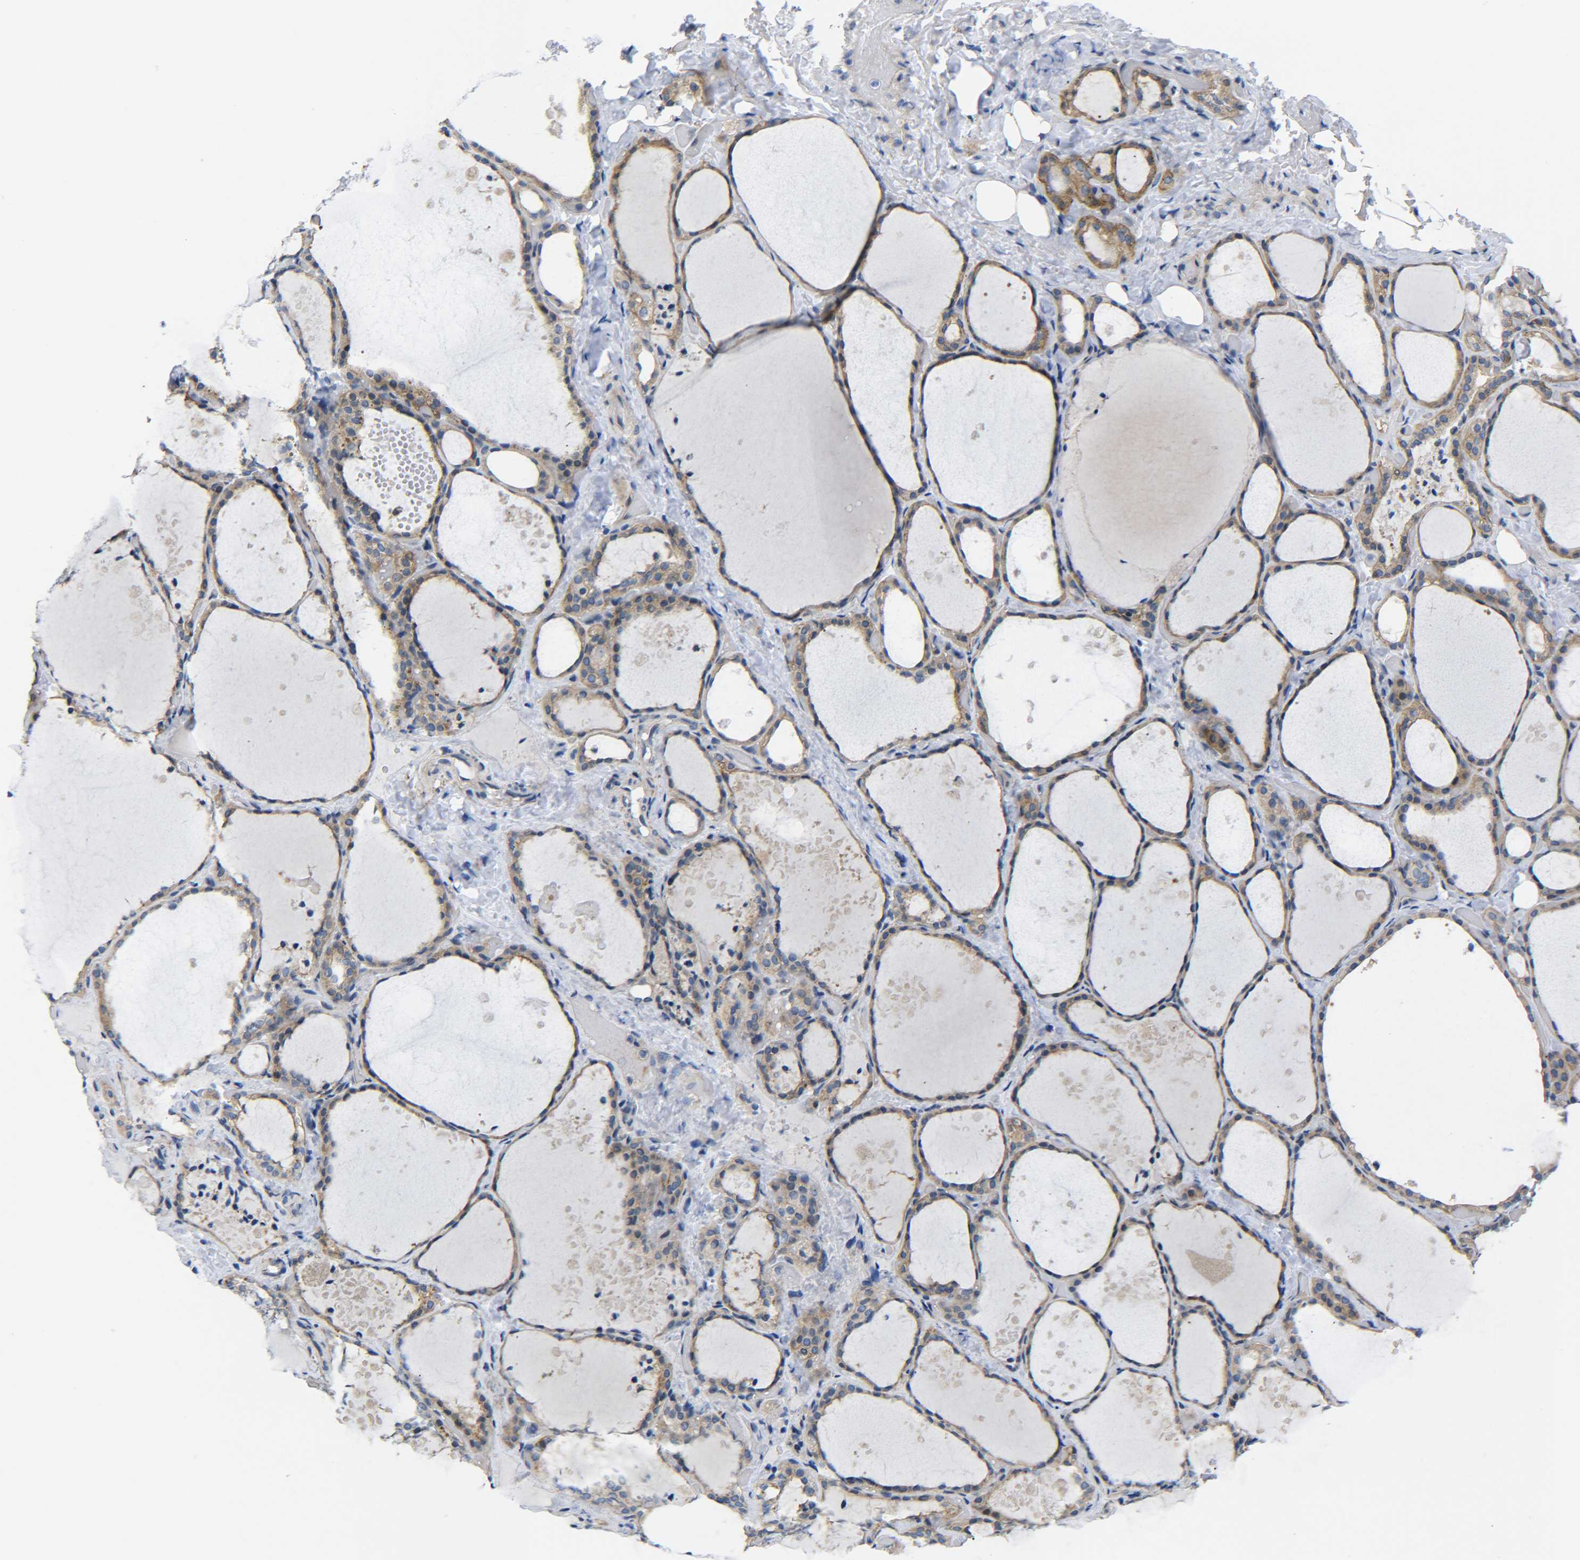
{"staining": {"intensity": "moderate", "quantity": ">75%", "location": "cytoplasmic/membranous"}, "tissue": "thyroid gland", "cell_type": "Glandular cells", "image_type": "normal", "snomed": [{"axis": "morphology", "description": "Normal tissue, NOS"}, {"axis": "topography", "description": "Thyroid gland"}], "caption": "High-power microscopy captured an immunohistochemistry (IHC) micrograph of unremarkable thyroid gland, revealing moderate cytoplasmic/membranous positivity in approximately >75% of glandular cells.", "gene": "CMTM1", "patient": {"sex": "female", "age": 44}}